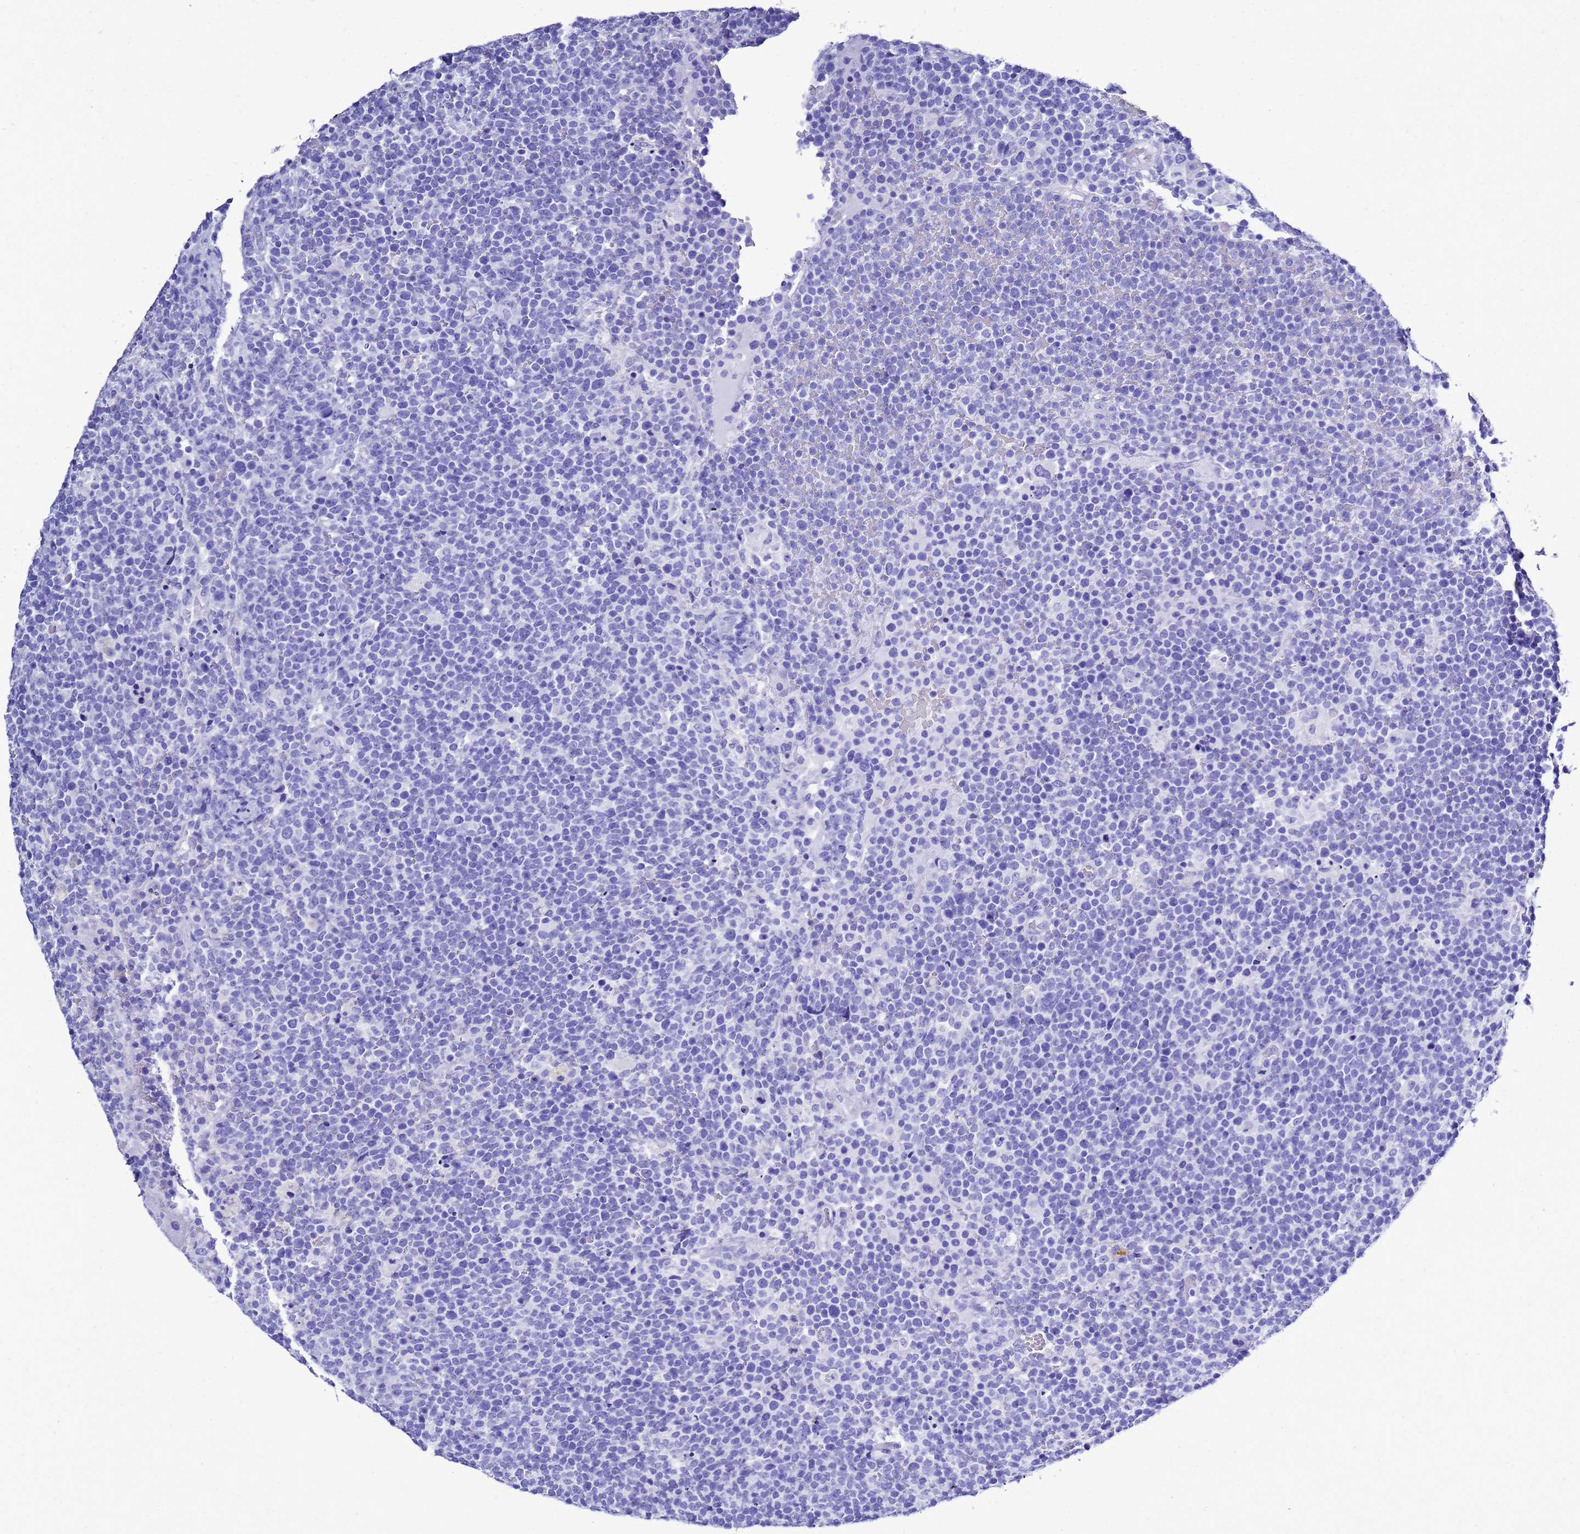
{"staining": {"intensity": "negative", "quantity": "none", "location": "none"}, "tissue": "lymphoma", "cell_type": "Tumor cells", "image_type": "cancer", "snomed": [{"axis": "morphology", "description": "Malignant lymphoma, non-Hodgkin's type, High grade"}, {"axis": "topography", "description": "Lymph node"}], "caption": "Immunohistochemical staining of high-grade malignant lymphoma, non-Hodgkin's type exhibits no significant positivity in tumor cells. (Immunohistochemistry (ihc), brightfield microscopy, high magnification).", "gene": "LIPF", "patient": {"sex": "male", "age": 61}}